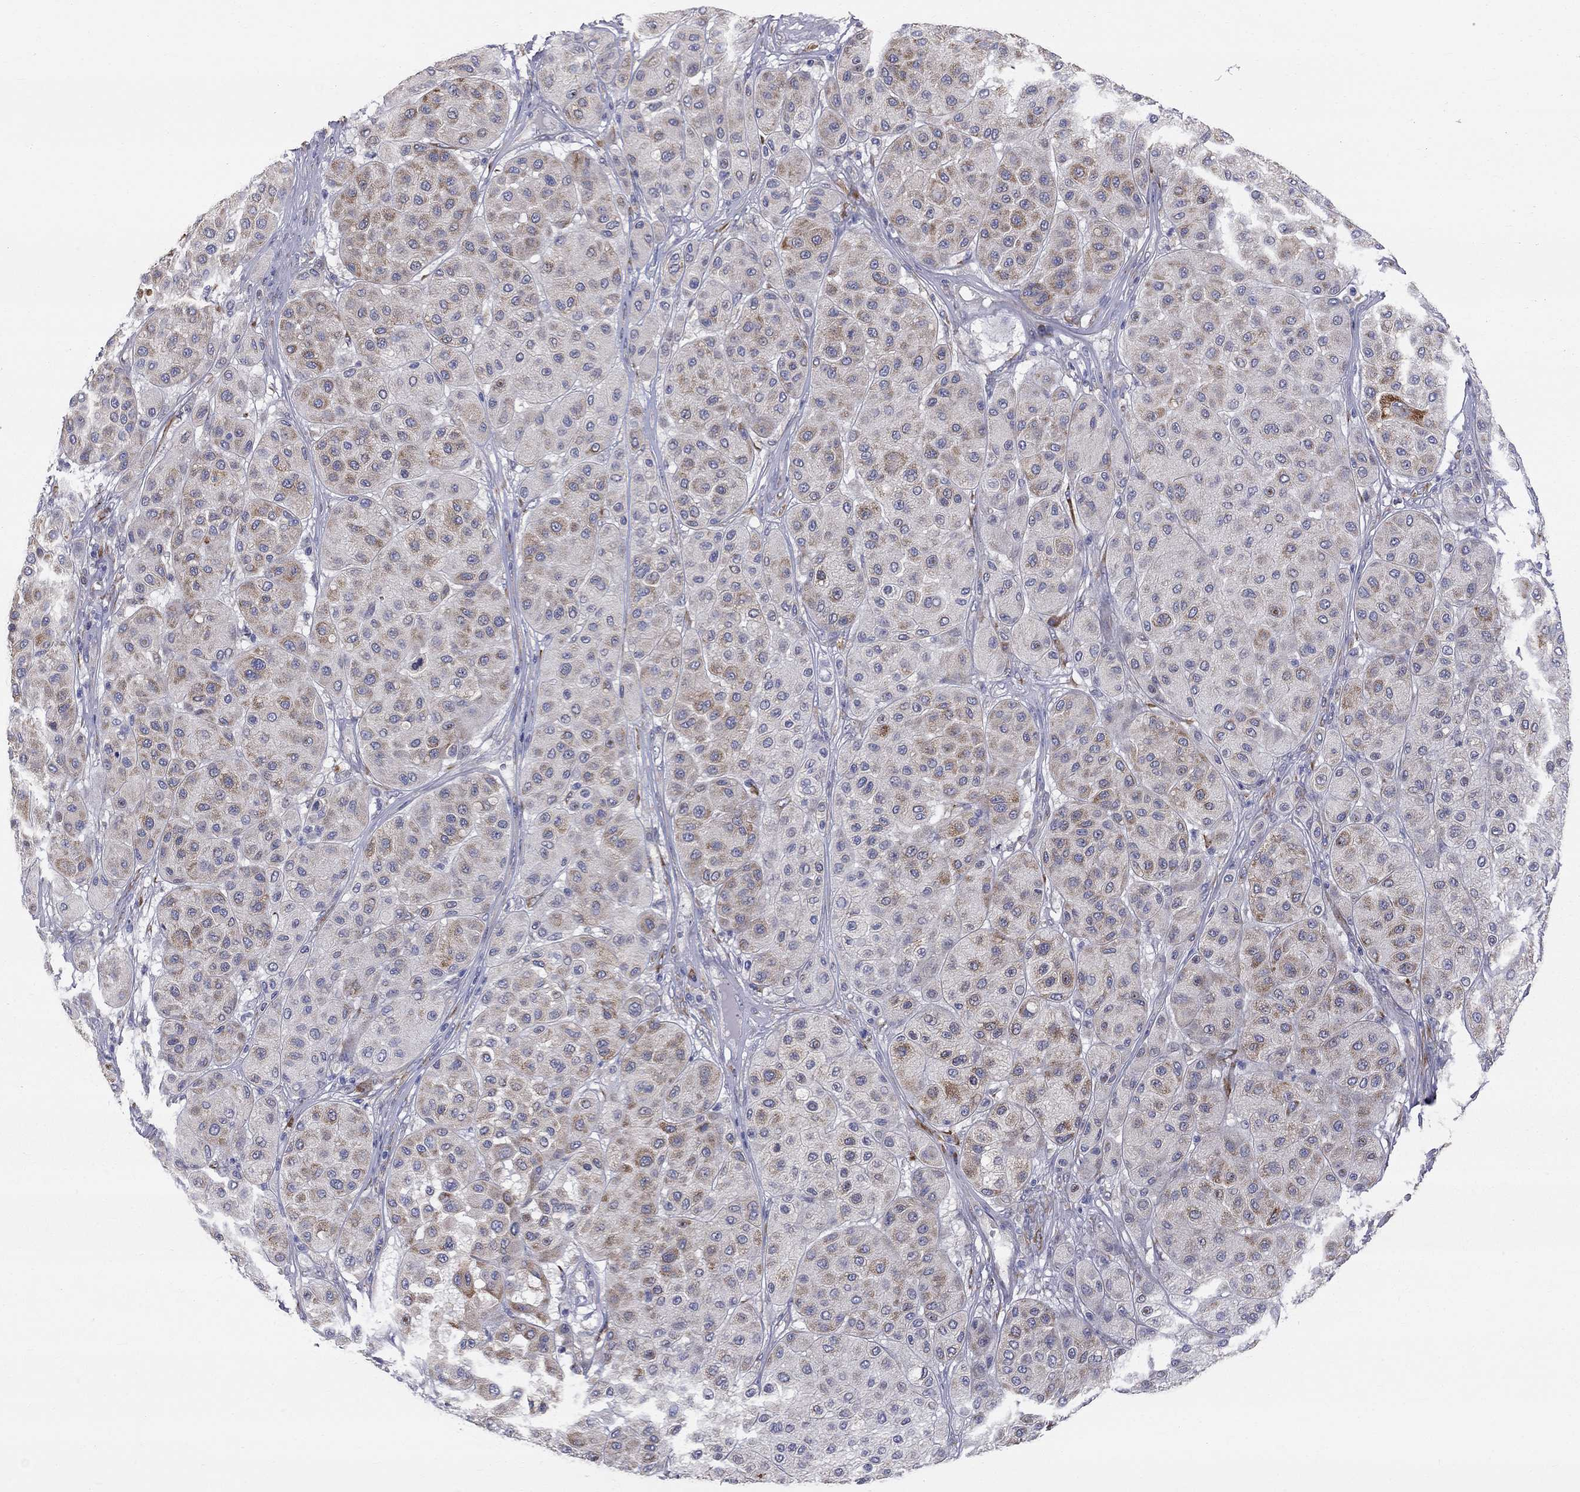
{"staining": {"intensity": "moderate", "quantity": "25%-75%", "location": "cytoplasmic/membranous"}, "tissue": "melanoma", "cell_type": "Tumor cells", "image_type": "cancer", "snomed": [{"axis": "morphology", "description": "Malignant melanoma, Metastatic site"}, {"axis": "topography", "description": "Smooth muscle"}], "caption": "Human melanoma stained for a protein (brown) displays moderate cytoplasmic/membranous positive expression in approximately 25%-75% of tumor cells.", "gene": "CASTOR1", "patient": {"sex": "male", "age": 41}}